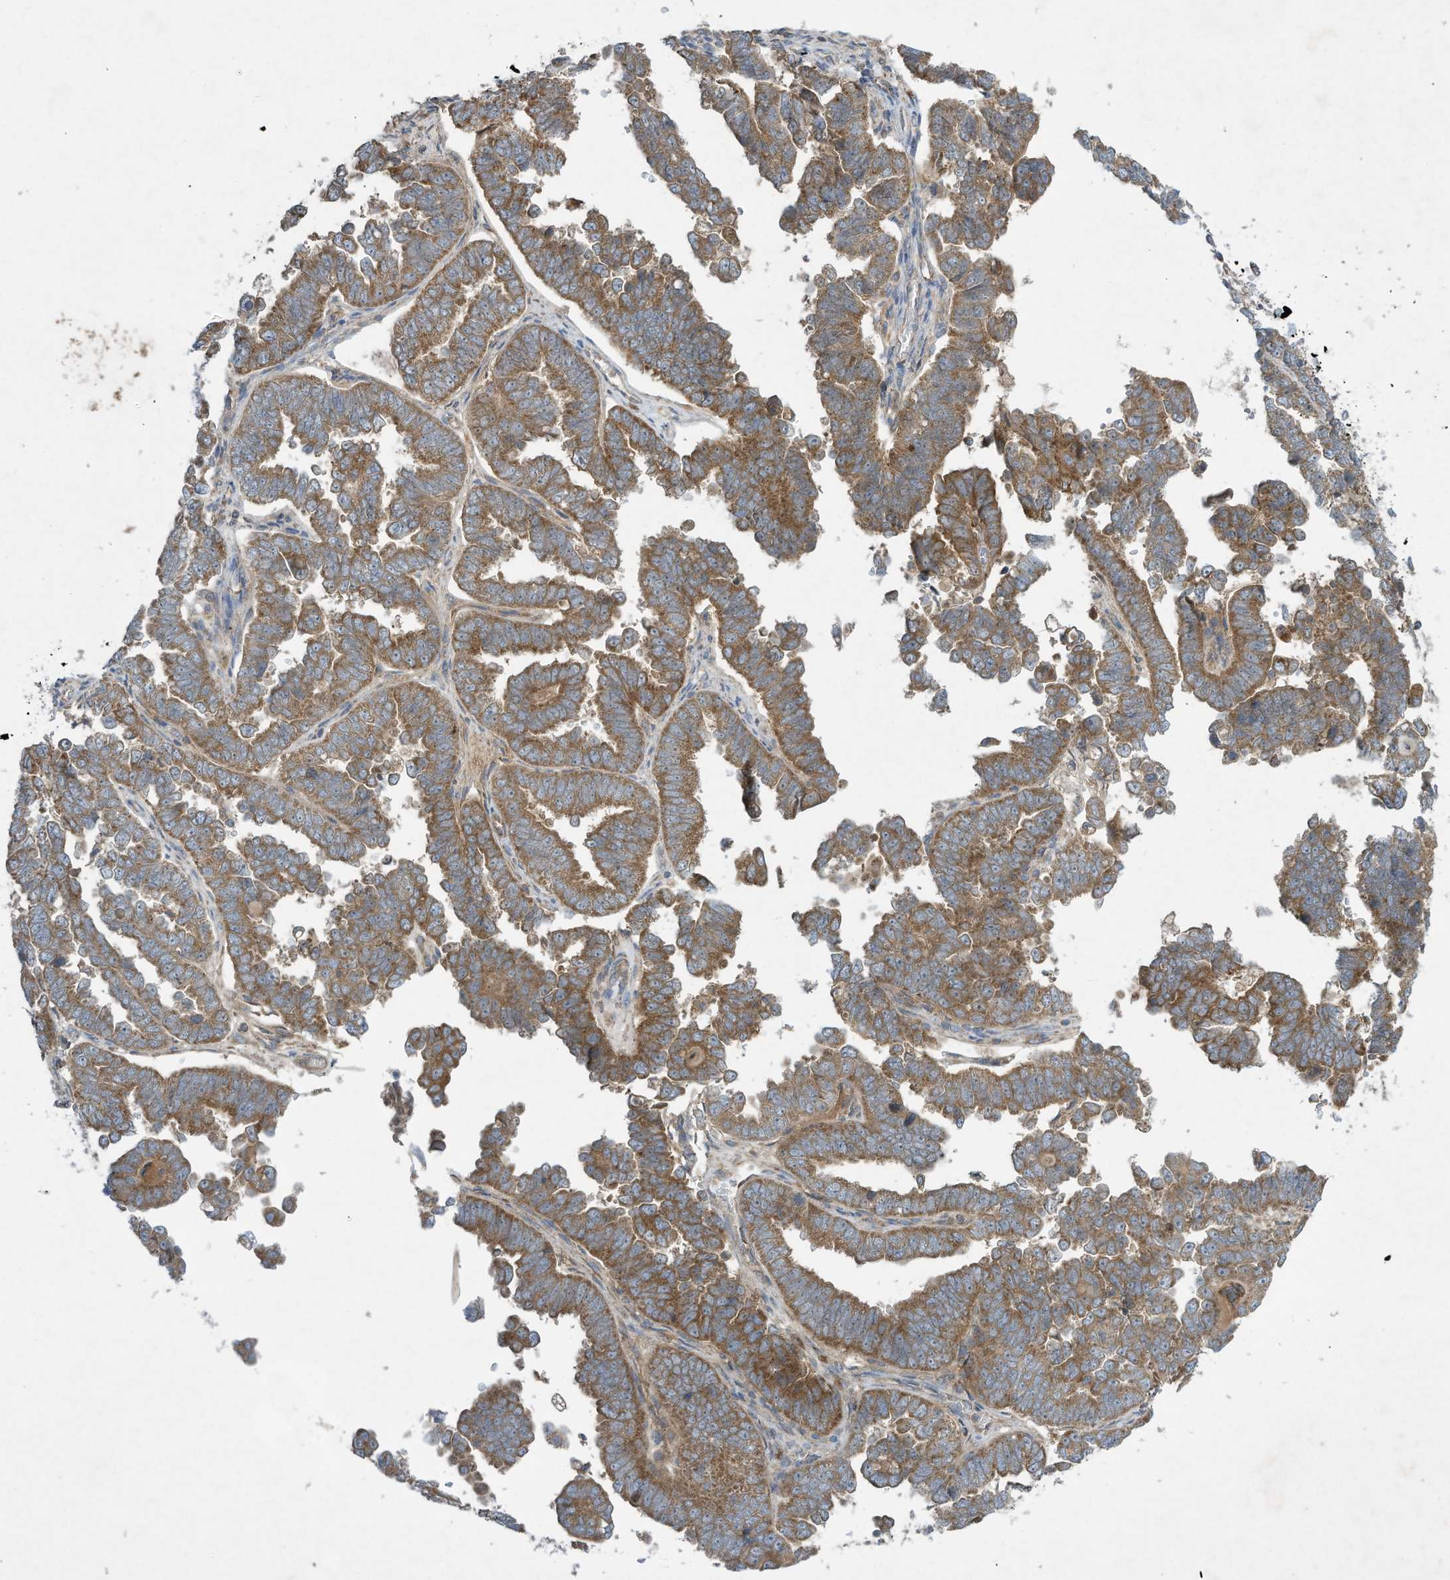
{"staining": {"intensity": "moderate", "quantity": ">75%", "location": "cytoplasmic/membranous"}, "tissue": "endometrial cancer", "cell_type": "Tumor cells", "image_type": "cancer", "snomed": [{"axis": "morphology", "description": "Adenocarcinoma, NOS"}, {"axis": "topography", "description": "Endometrium"}], "caption": "Moderate cytoplasmic/membranous positivity is present in approximately >75% of tumor cells in adenocarcinoma (endometrial).", "gene": "SYNJ2", "patient": {"sex": "female", "age": 75}}